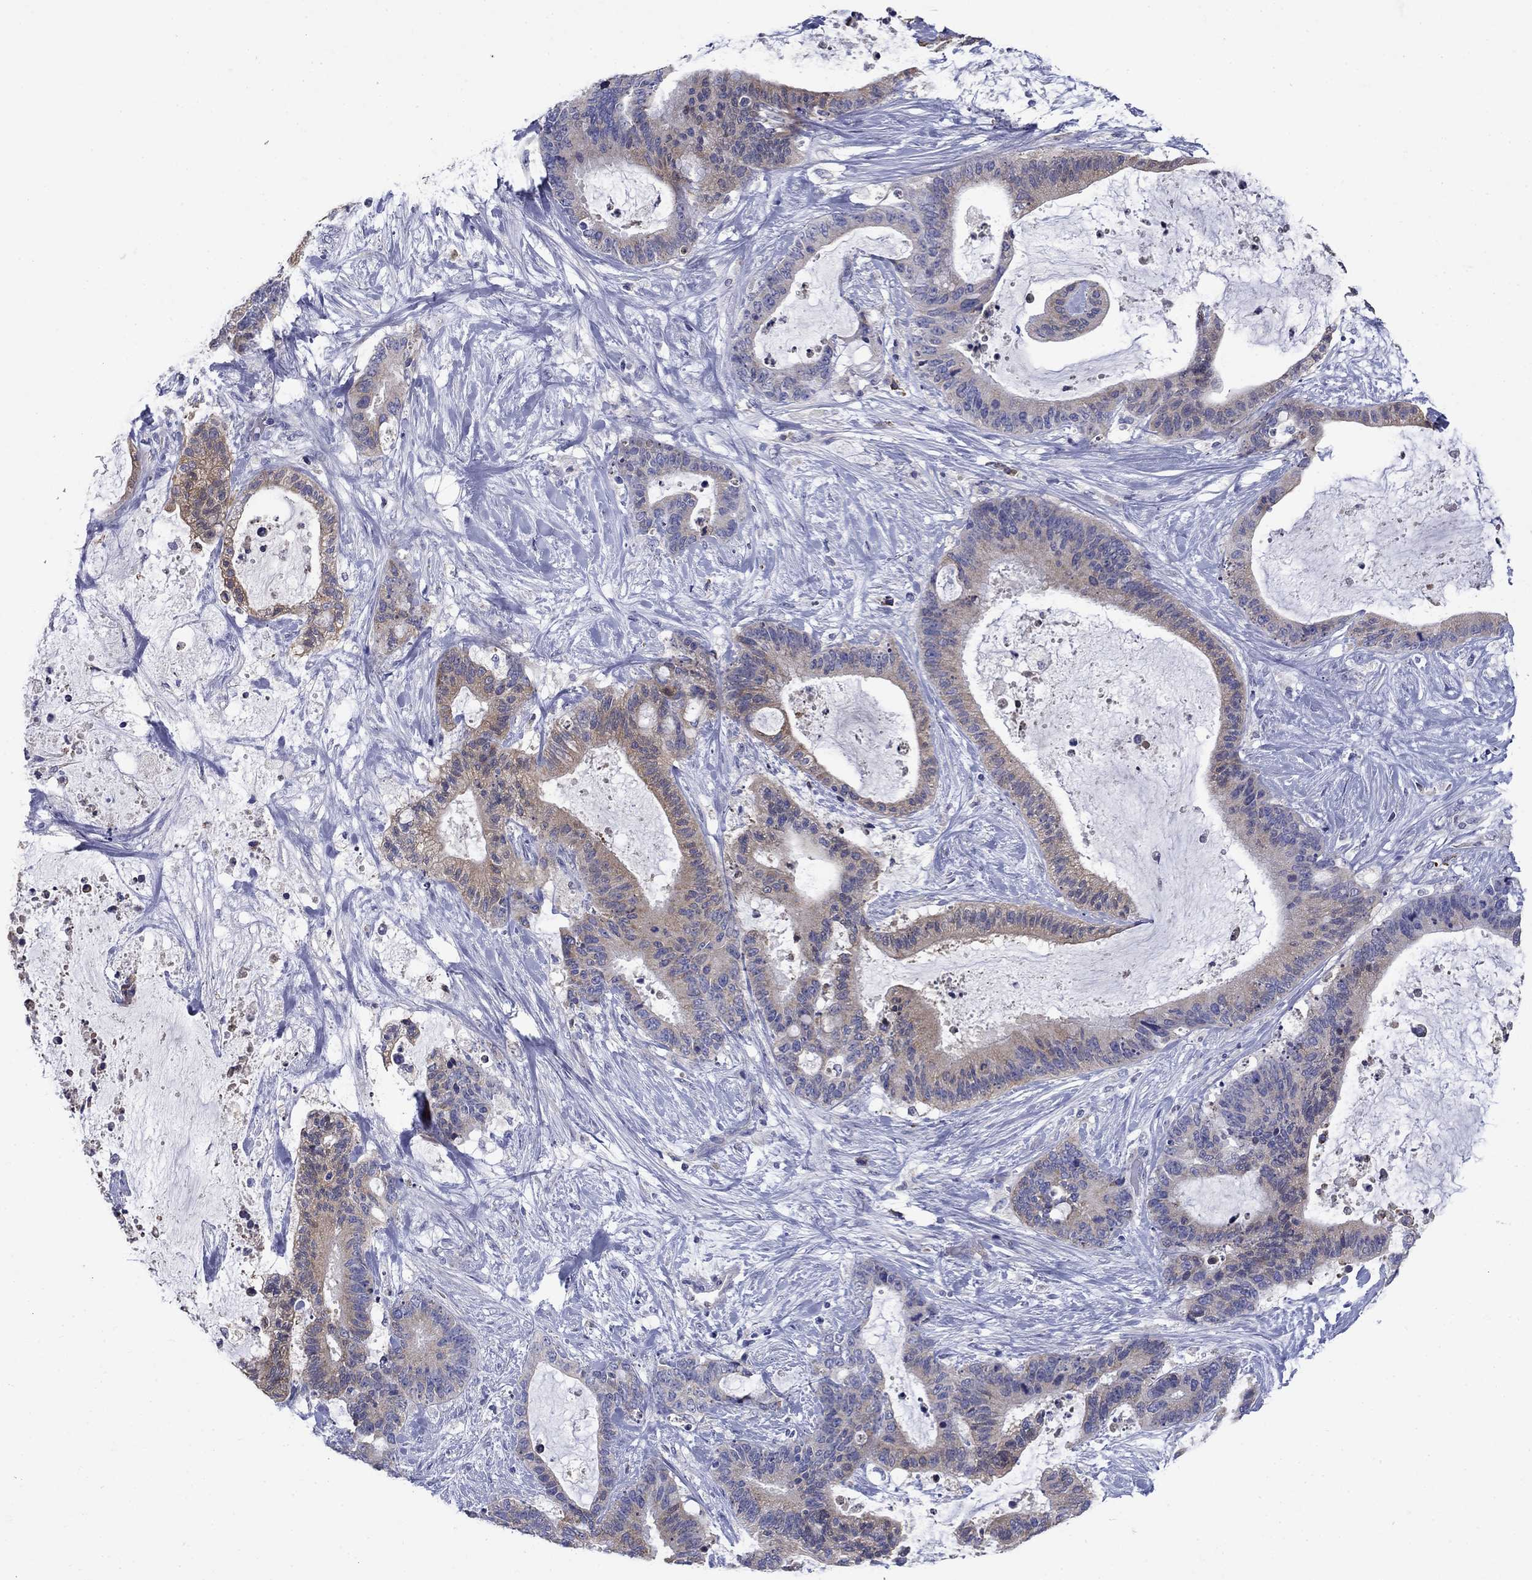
{"staining": {"intensity": "weak", "quantity": "25%-75%", "location": "cytoplasmic/membranous"}, "tissue": "liver cancer", "cell_type": "Tumor cells", "image_type": "cancer", "snomed": [{"axis": "morphology", "description": "Cholangiocarcinoma"}, {"axis": "topography", "description": "Liver"}], "caption": "Protein expression analysis of cholangiocarcinoma (liver) demonstrates weak cytoplasmic/membranous expression in approximately 25%-75% of tumor cells. The staining was performed using DAB, with brown indicating positive protein expression. Nuclei are stained blue with hematoxylin.", "gene": "SULT2B1", "patient": {"sex": "female", "age": 73}}